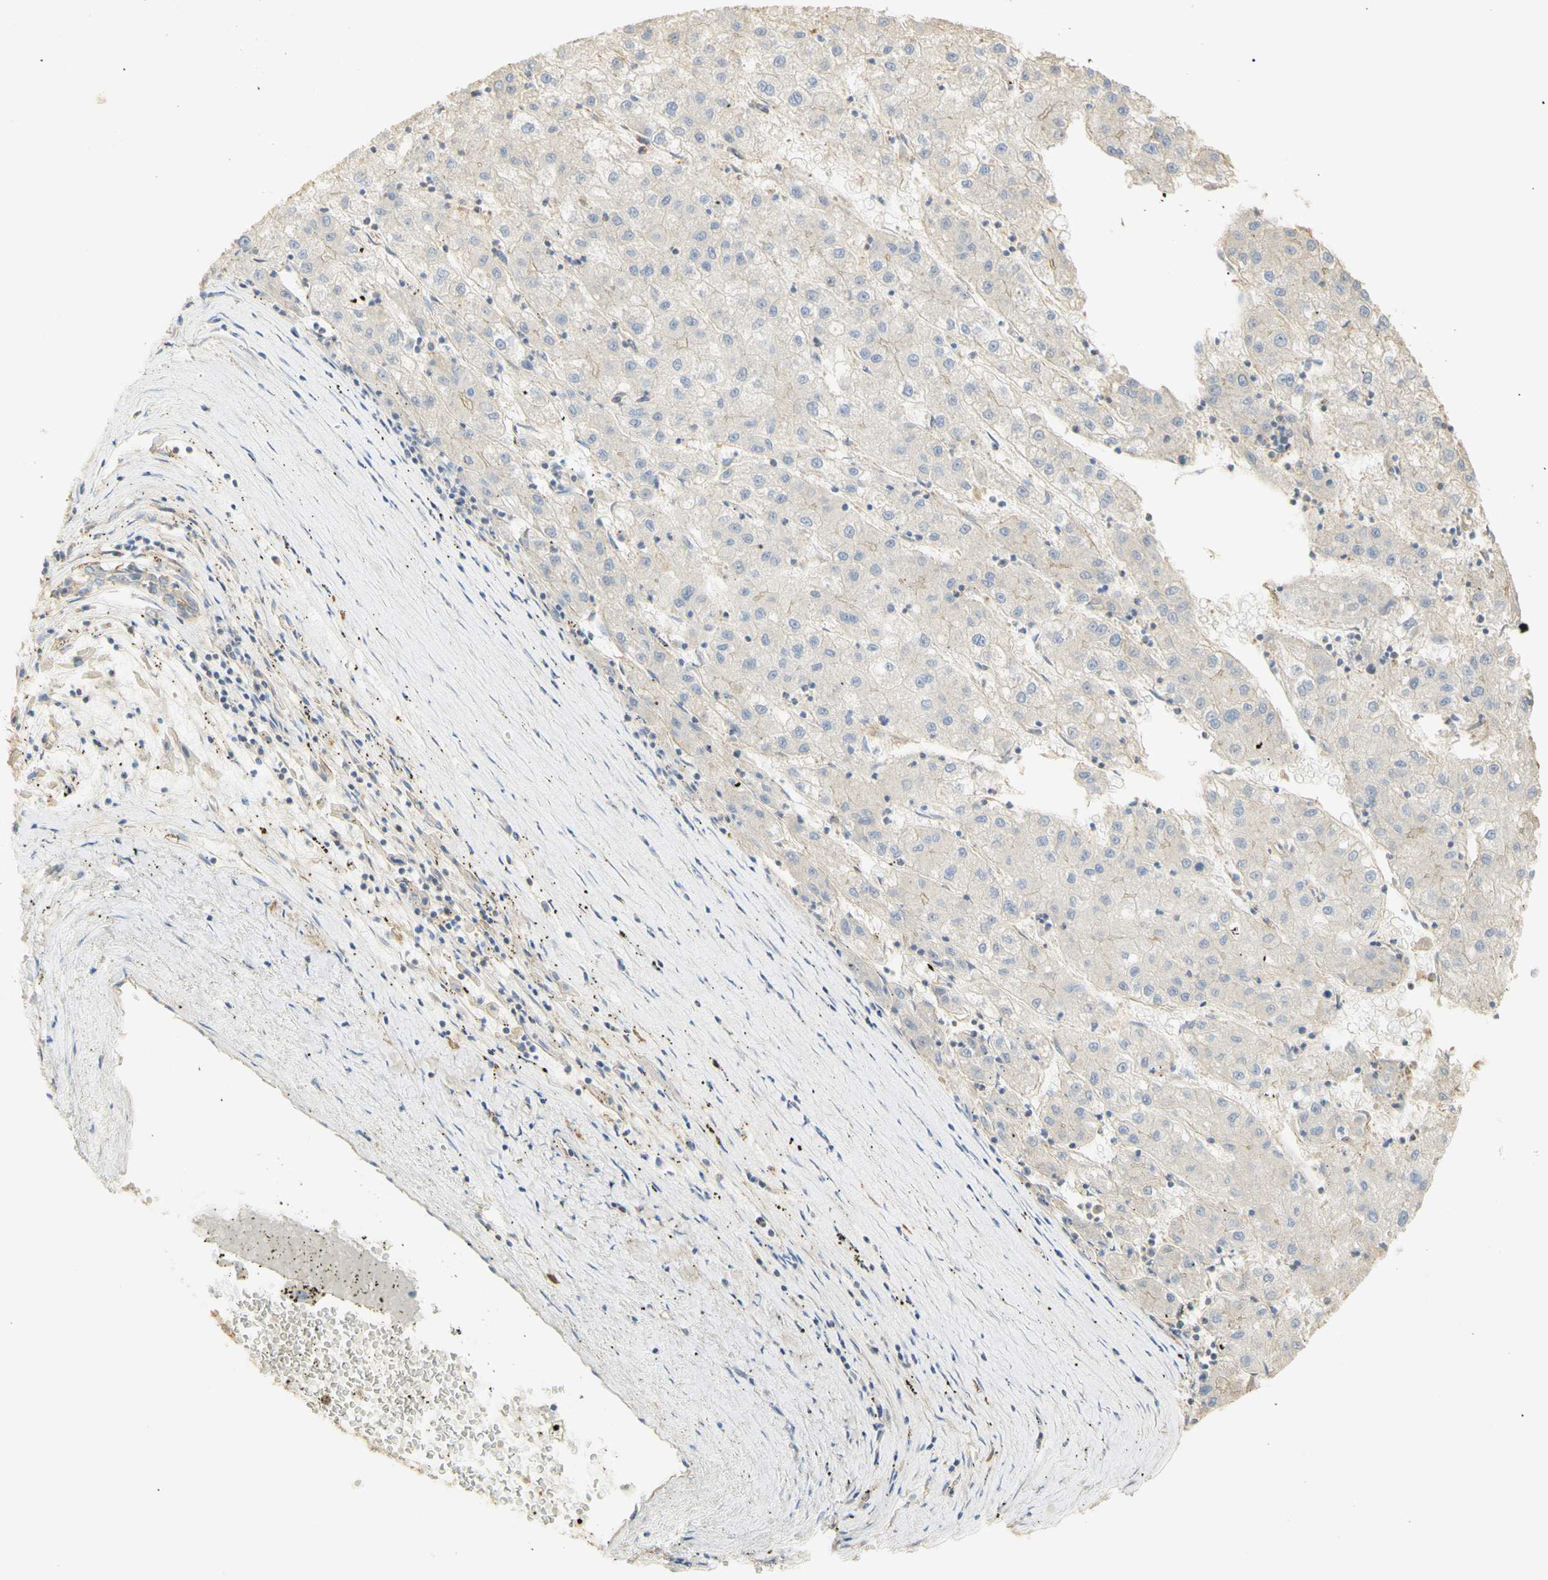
{"staining": {"intensity": "negative", "quantity": "none", "location": "none"}, "tissue": "liver cancer", "cell_type": "Tumor cells", "image_type": "cancer", "snomed": [{"axis": "morphology", "description": "Carcinoma, Hepatocellular, NOS"}, {"axis": "topography", "description": "Liver"}], "caption": "Immunohistochemistry (IHC) micrograph of human liver hepatocellular carcinoma stained for a protein (brown), which displays no expression in tumor cells.", "gene": "KCNE4", "patient": {"sex": "male", "age": 72}}